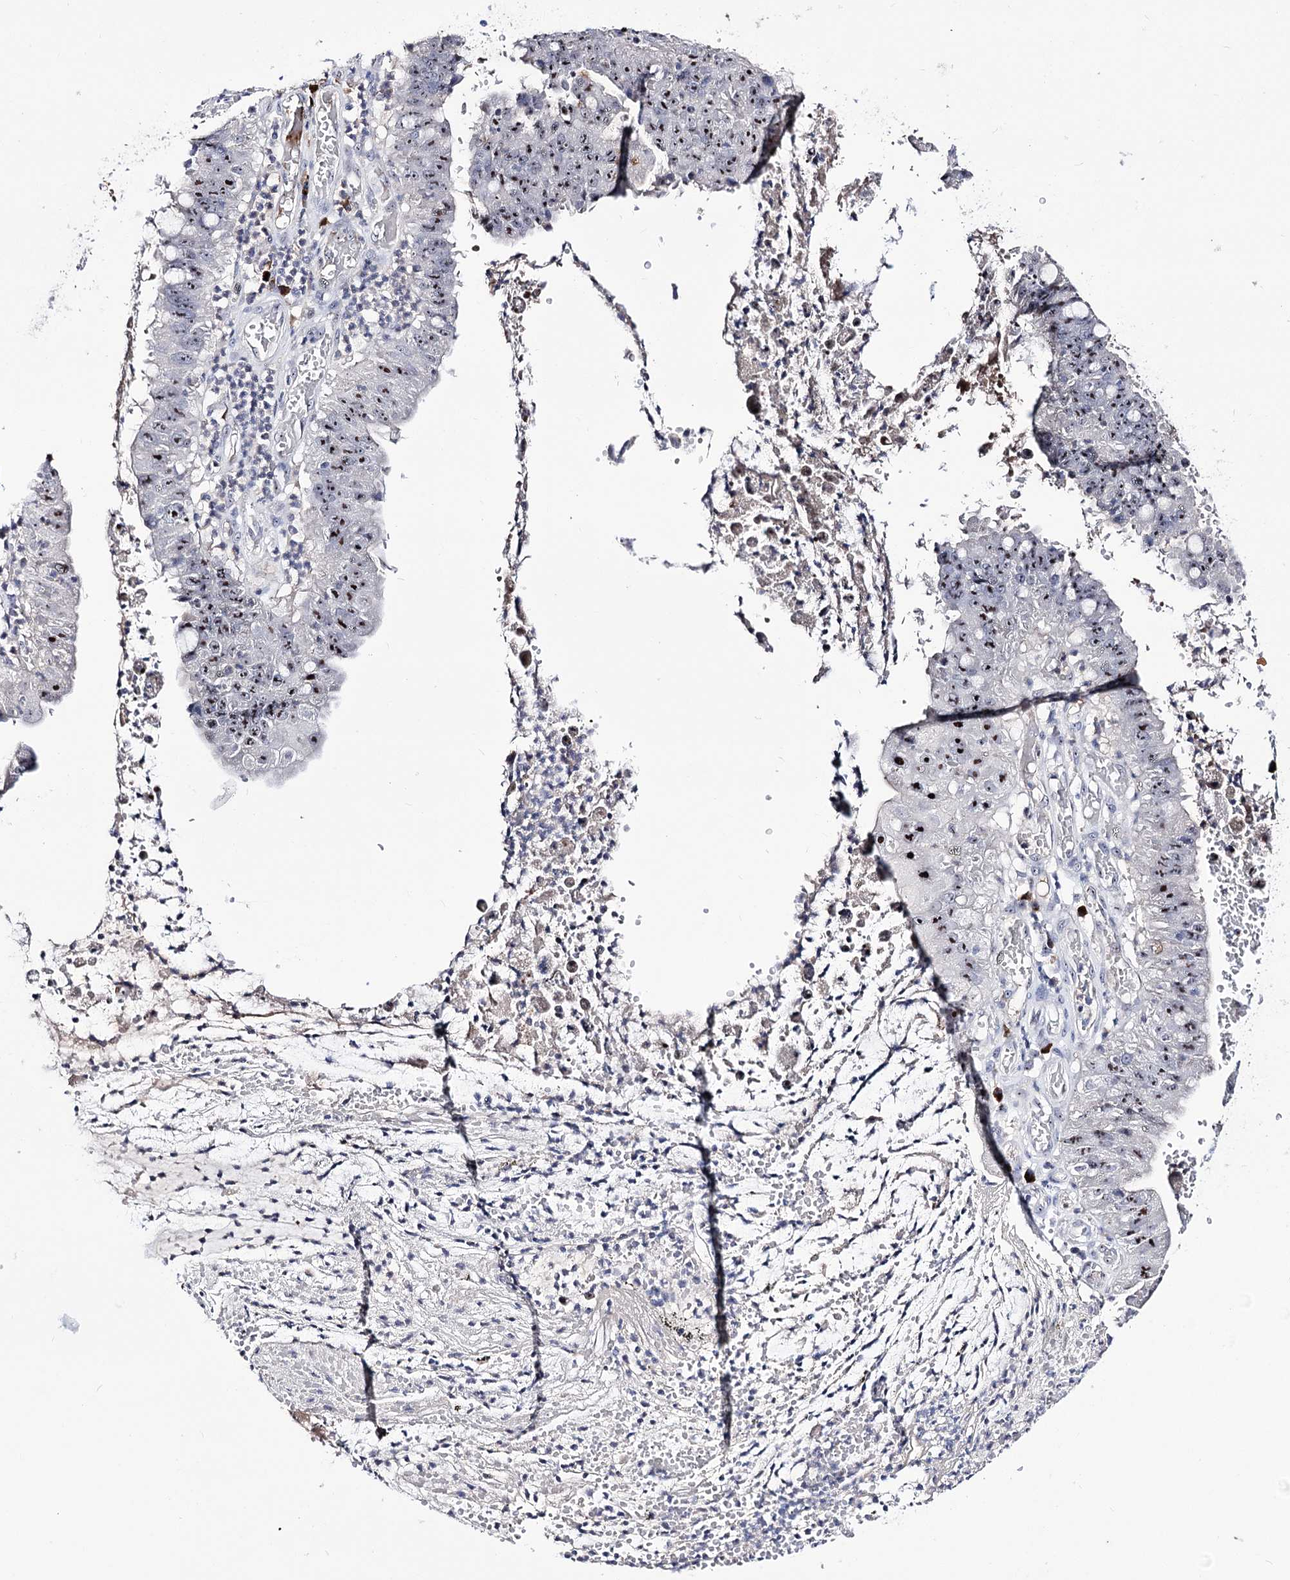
{"staining": {"intensity": "moderate", "quantity": ">75%", "location": "nuclear"}, "tissue": "stomach cancer", "cell_type": "Tumor cells", "image_type": "cancer", "snomed": [{"axis": "morphology", "description": "Adenocarcinoma, NOS"}, {"axis": "topography", "description": "Stomach"}], "caption": "A brown stain highlights moderate nuclear expression of a protein in human stomach cancer (adenocarcinoma) tumor cells.", "gene": "PCGF5", "patient": {"sex": "male", "age": 59}}